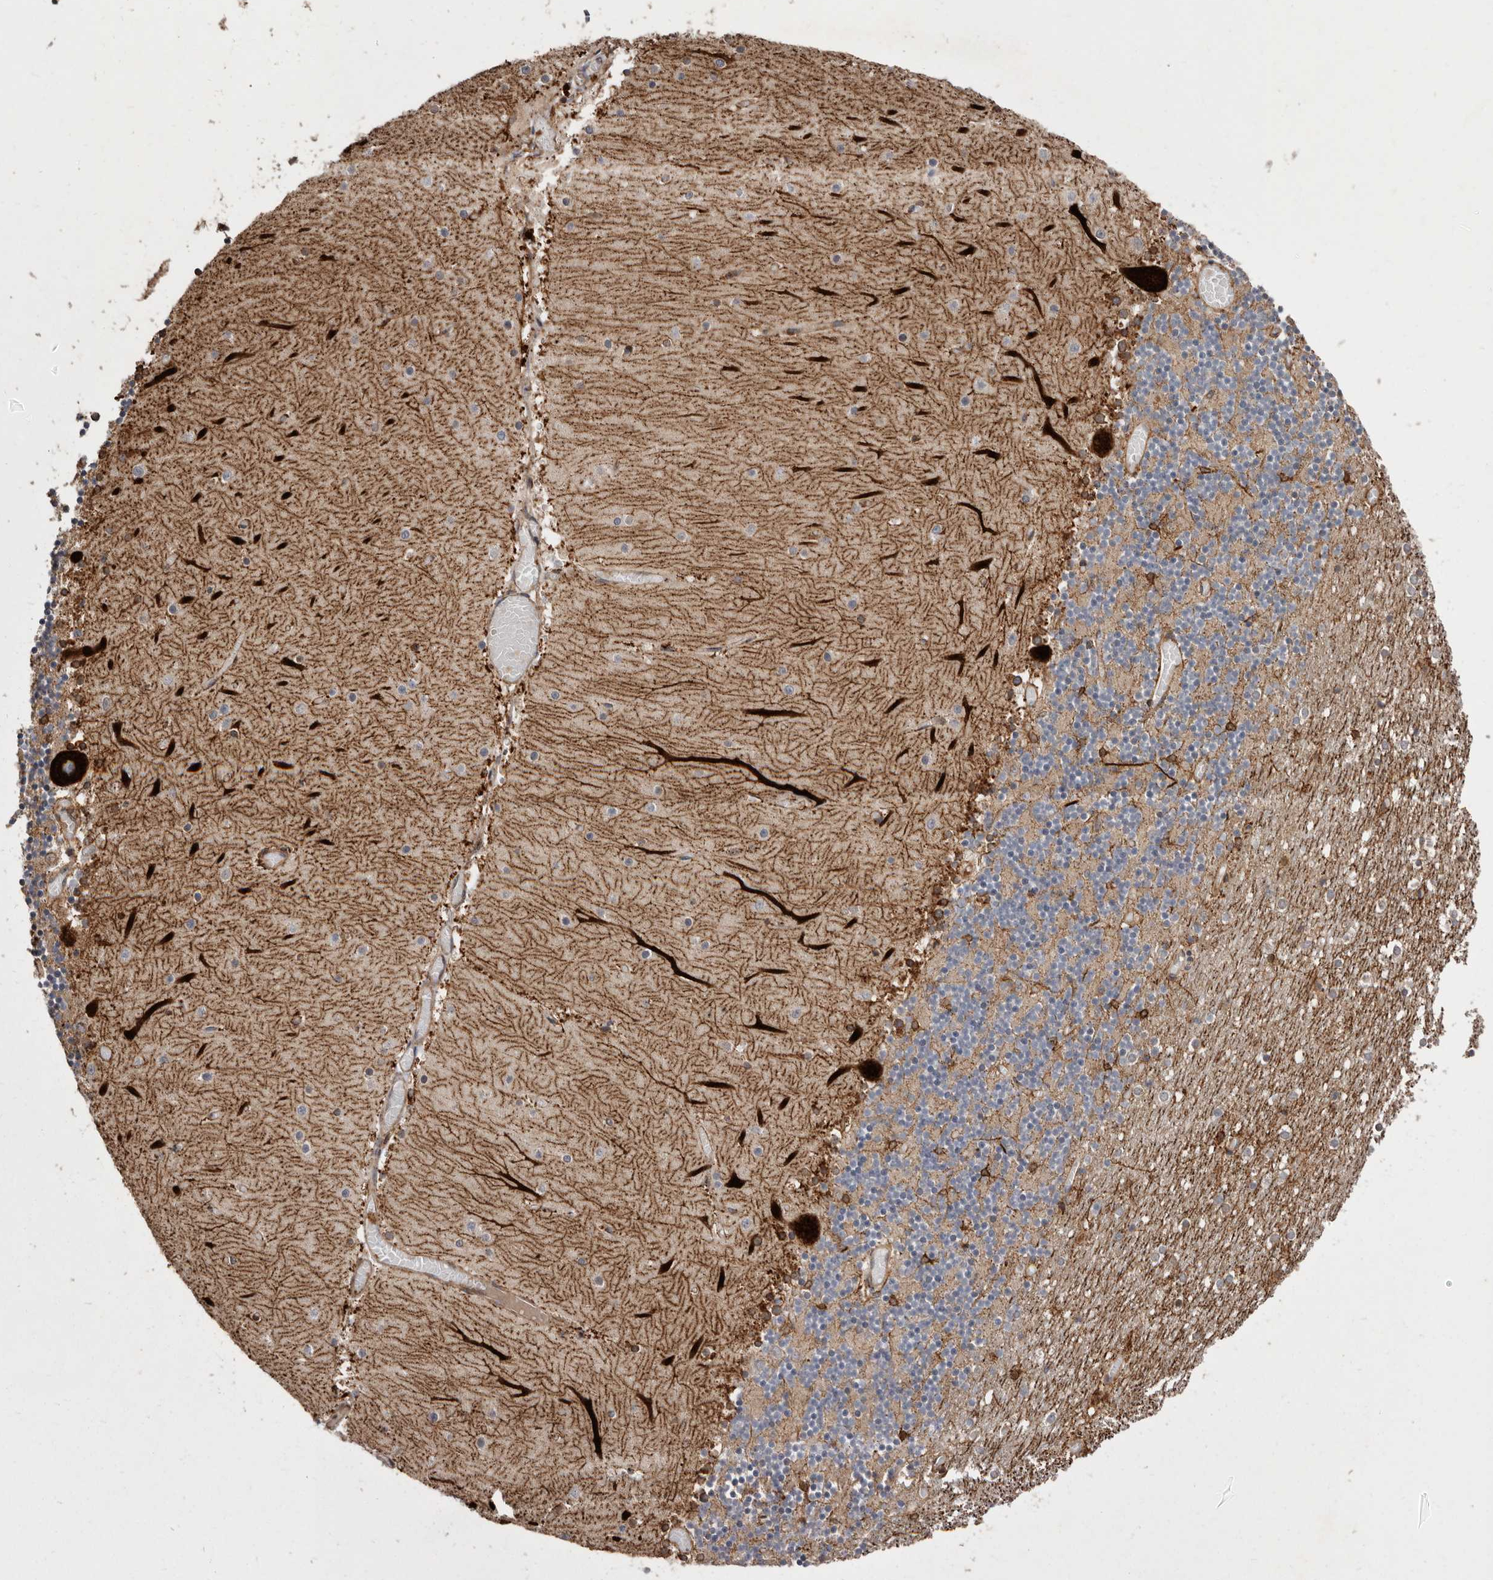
{"staining": {"intensity": "weak", "quantity": ">75%", "location": "cytoplasmic/membranous"}, "tissue": "cerebellum", "cell_type": "Cells in granular layer", "image_type": "normal", "snomed": [{"axis": "morphology", "description": "Normal tissue, NOS"}, {"axis": "topography", "description": "Cerebellum"}], "caption": "Immunohistochemical staining of unremarkable human cerebellum exhibits low levels of weak cytoplasmic/membranous staining in about >75% of cells in granular layer. (DAB (3,3'-diaminobenzidine) IHC with brightfield microscopy, high magnification).", "gene": "FLAD1", "patient": {"sex": "female", "age": 28}}